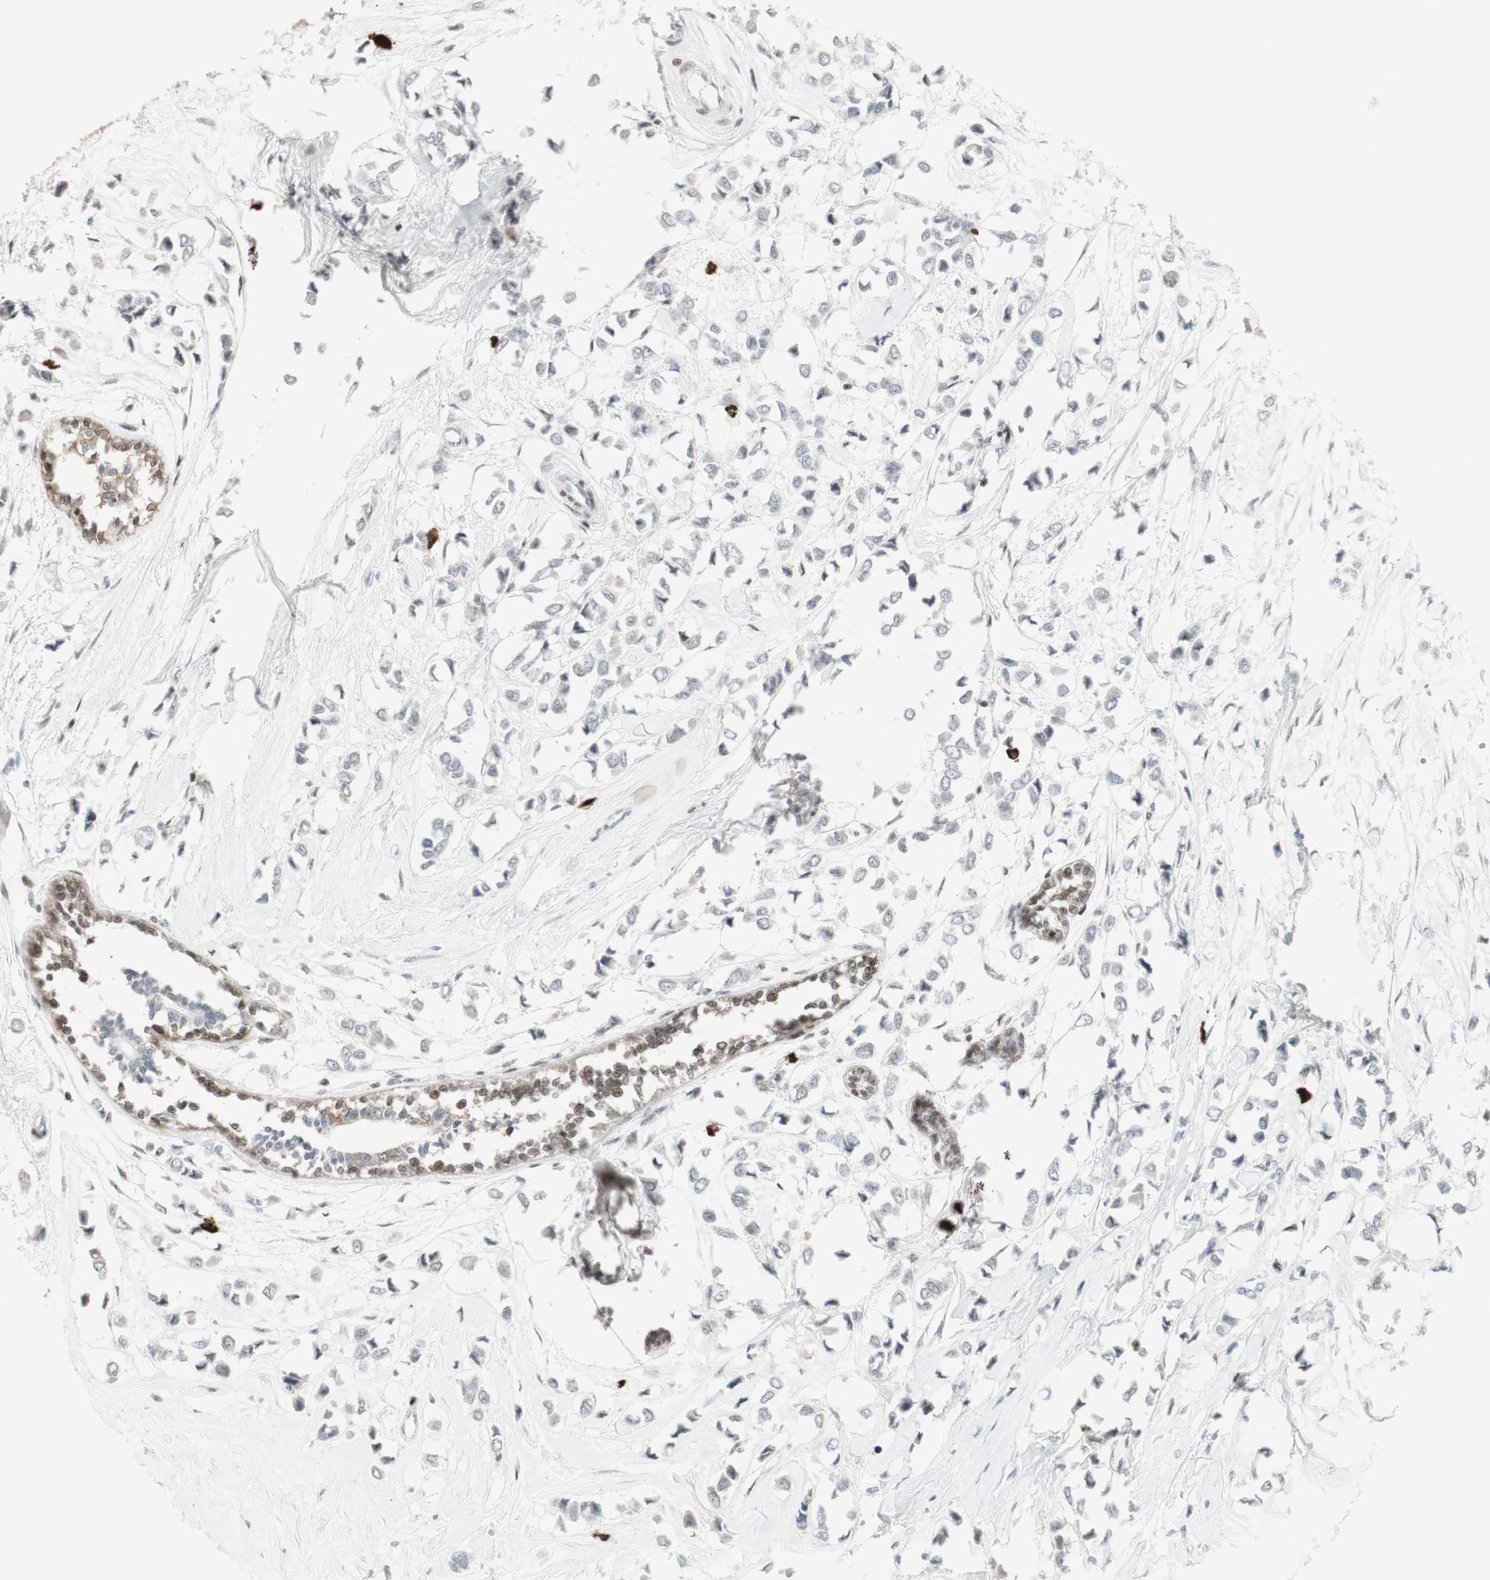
{"staining": {"intensity": "negative", "quantity": "none", "location": "none"}, "tissue": "breast cancer", "cell_type": "Tumor cells", "image_type": "cancer", "snomed": [{"axis": "morphology", "description": "Lobular carcinoma"}, {"axis": "topography", "description": "Breast"}], "caption": "Human lobular carcinoma (breast) stained for a protein using IHC shows no expression in tumor cells.", "gene": "C1orf116", "patient": {"sex": "female", "age": 51}}